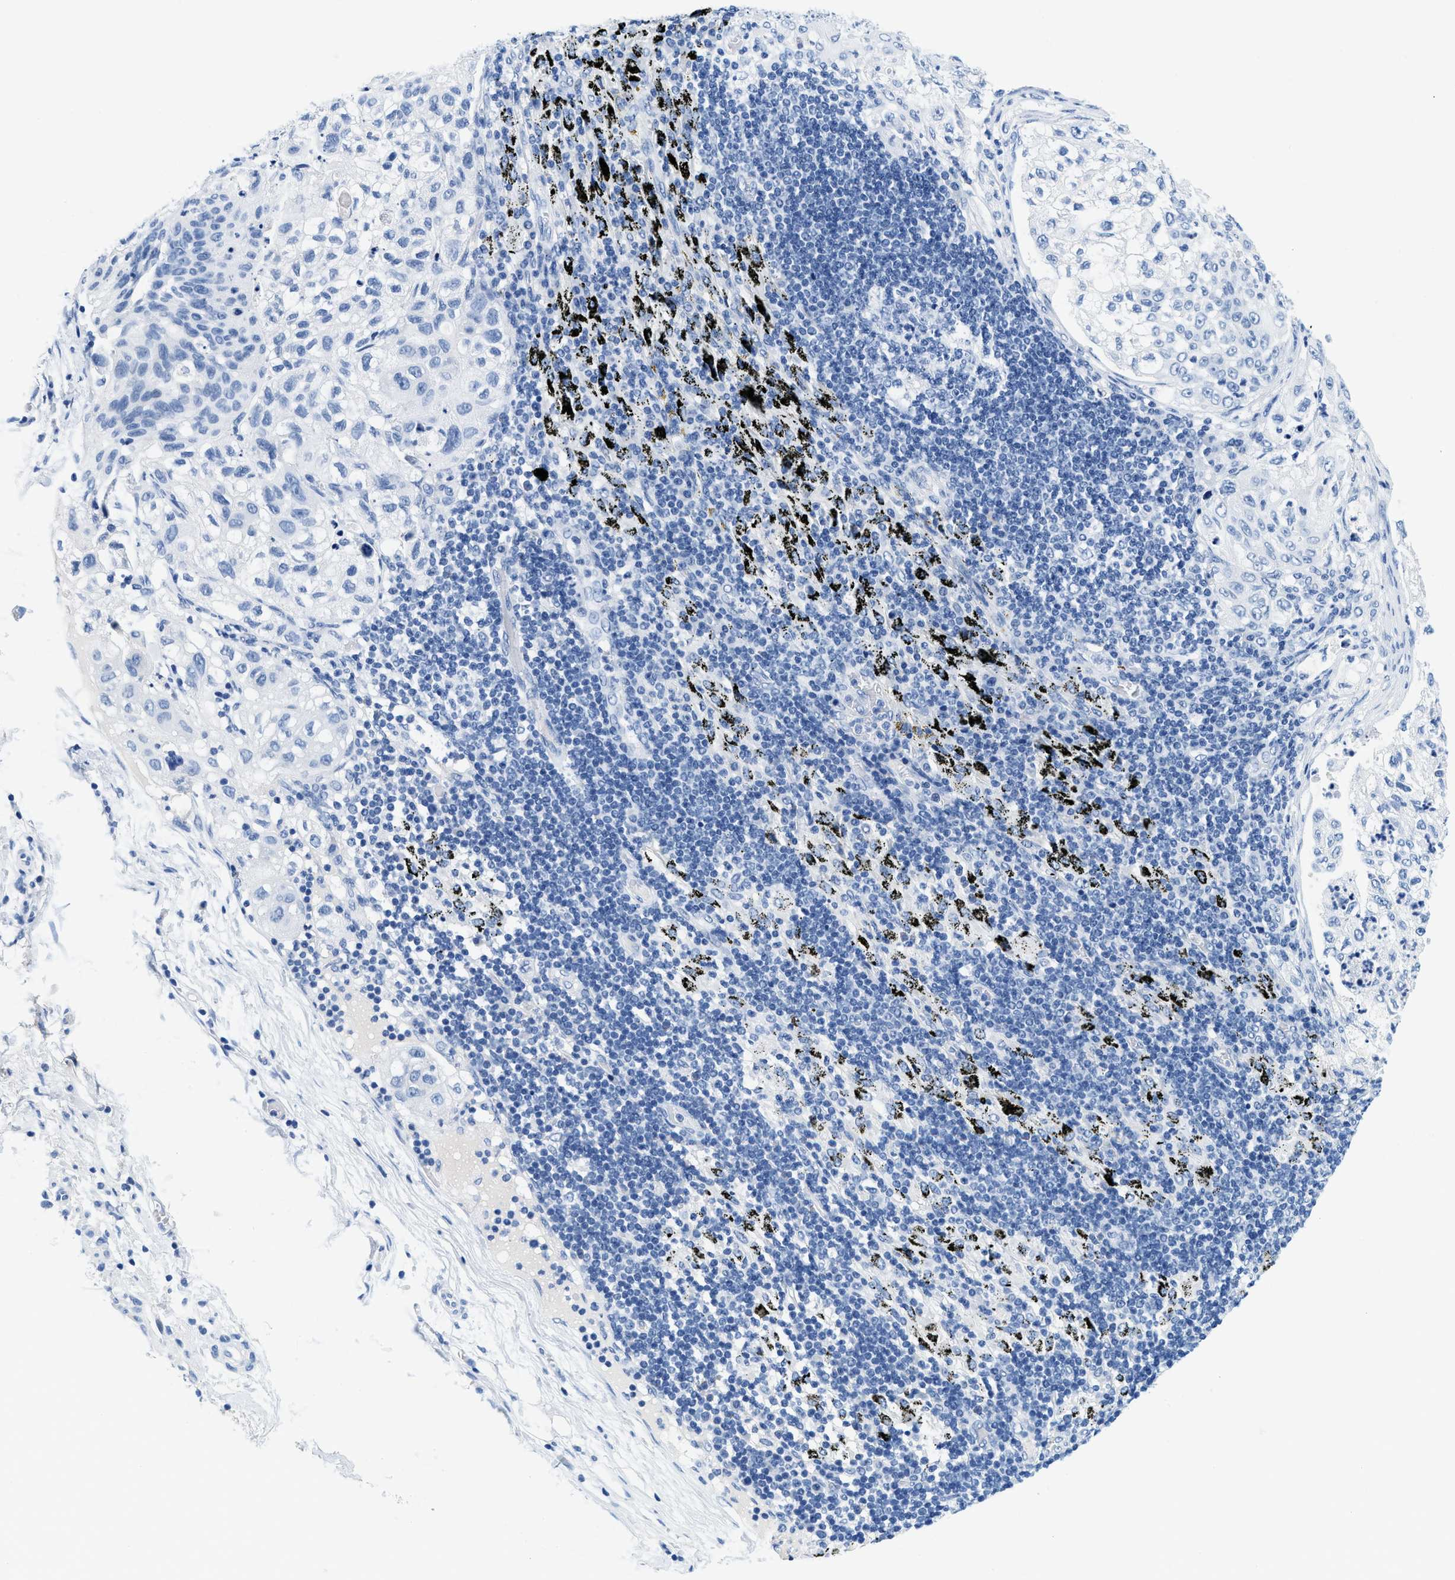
{"staining": {"intensity": "negative", "quantity": "none", "location": "none"}, "tissue": "lung cancer", "cell_type": "Tumor cells", "image_type": "cancer", "snomed": [{"axis": "morphology", "description": "Inflammation, NOS"}, {"axis": "morphology", "description": "Squamous cell carcinoma, NOS"}, {"axis": "topography", "description": "Lymph node"}, {"axis": "topography", "description": "Soft tissue"}, {"axis": "topography", "description": "Lung"}], "caption": "A photomicrograph of human lung cancer is negative for staining in tumor cells.", "gene": "GSN", "patient": {"sex": "male", "age": 66}}